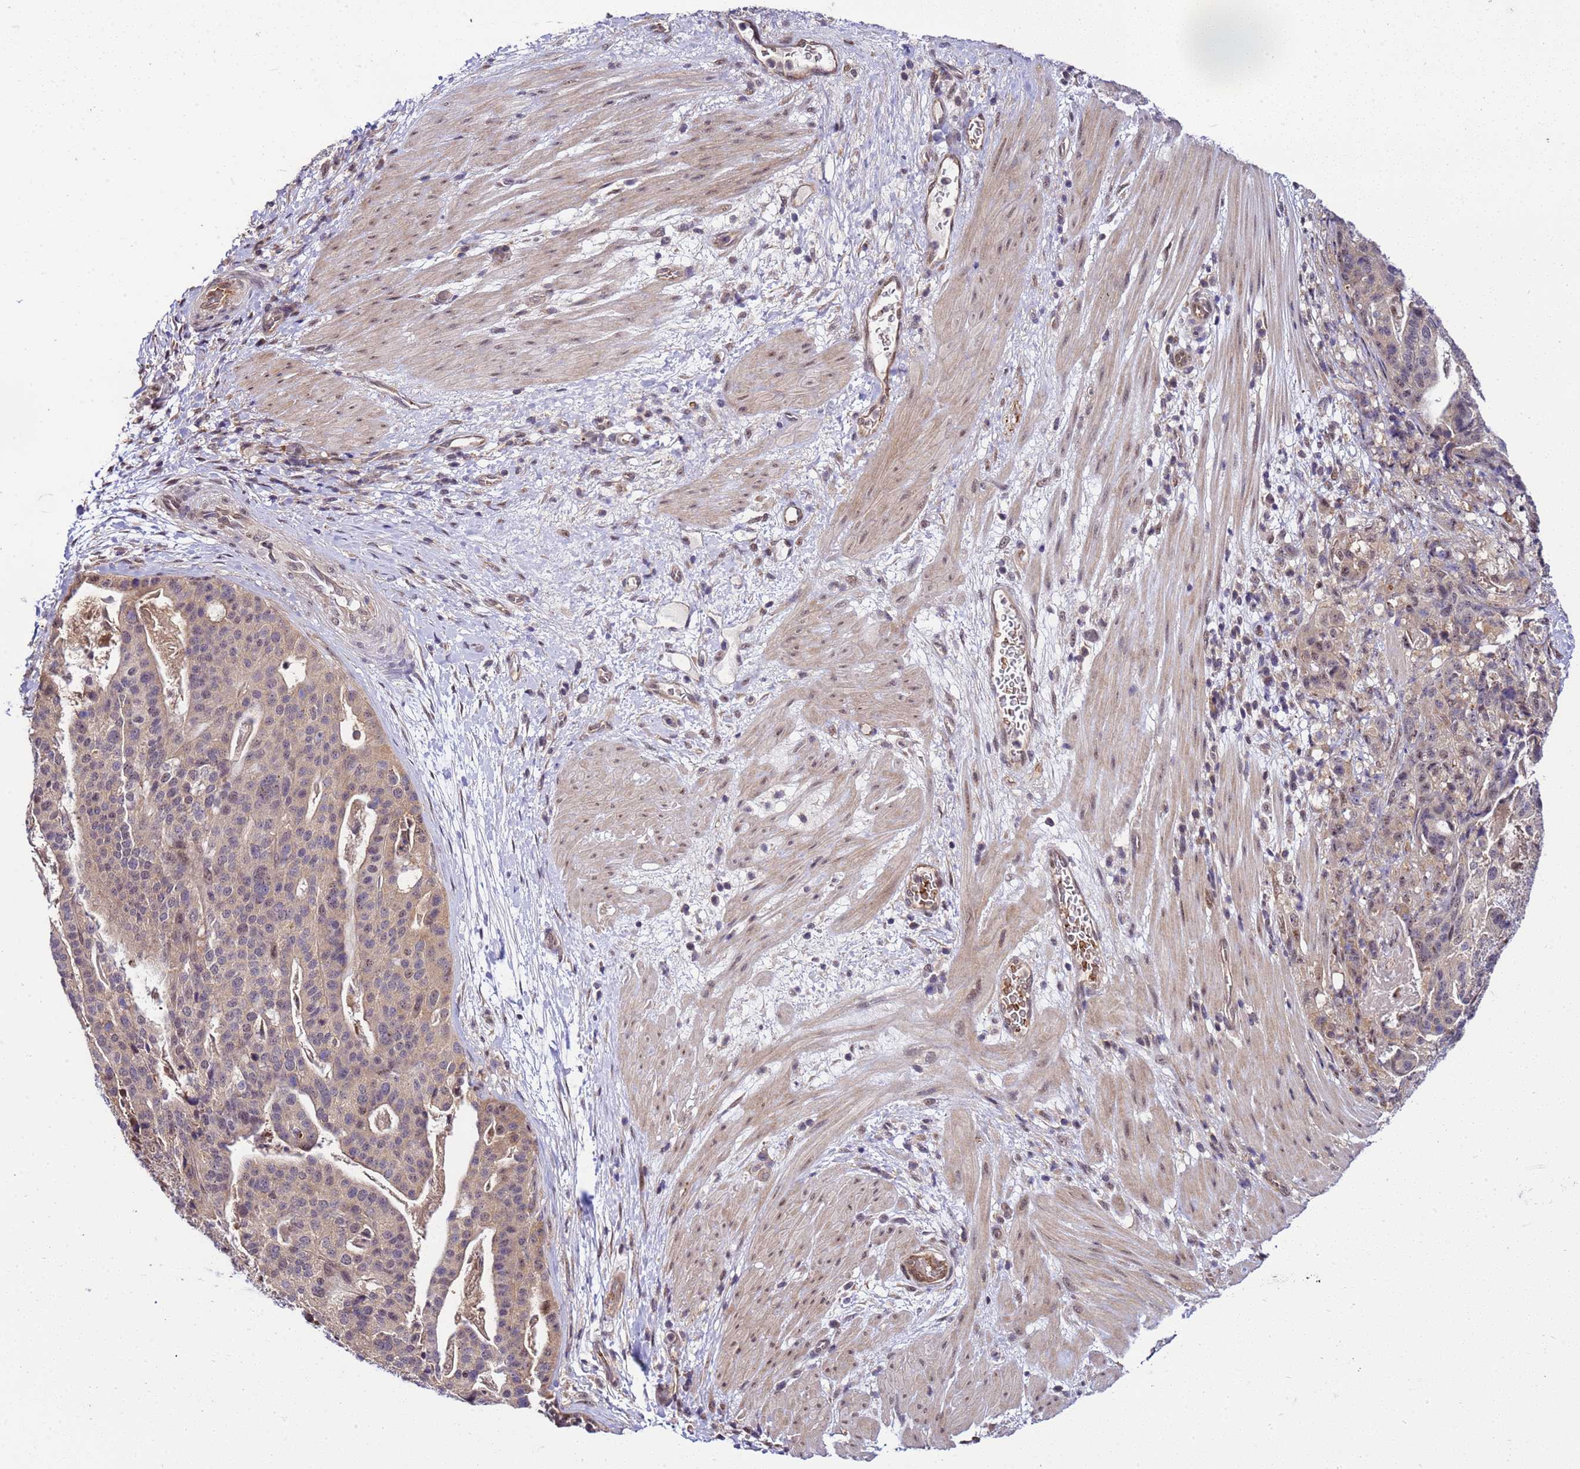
{"staining": {"intensity": "moderate", "quantity": "<25%", "location": "nuclear"}, "tissue": "stomach cancer", "cell_type": "Tumor cells", "image_type": "cancer", "snomed": [{"axis": "morphology", "description": "Adenocarcinoma, NOS"}, {"axis": "topography", "description": "Stomach"}], "caption": "This micrograph reveals stomach cancer stained with immunohistochemistry (IHC) to label a protein in brown. The nuclear of tumor cells show moderate positivity for the protein. Nuclei are counter-stained blue.", "gene": "GEN1", "patient": {"sex": "male", "age": 48}}